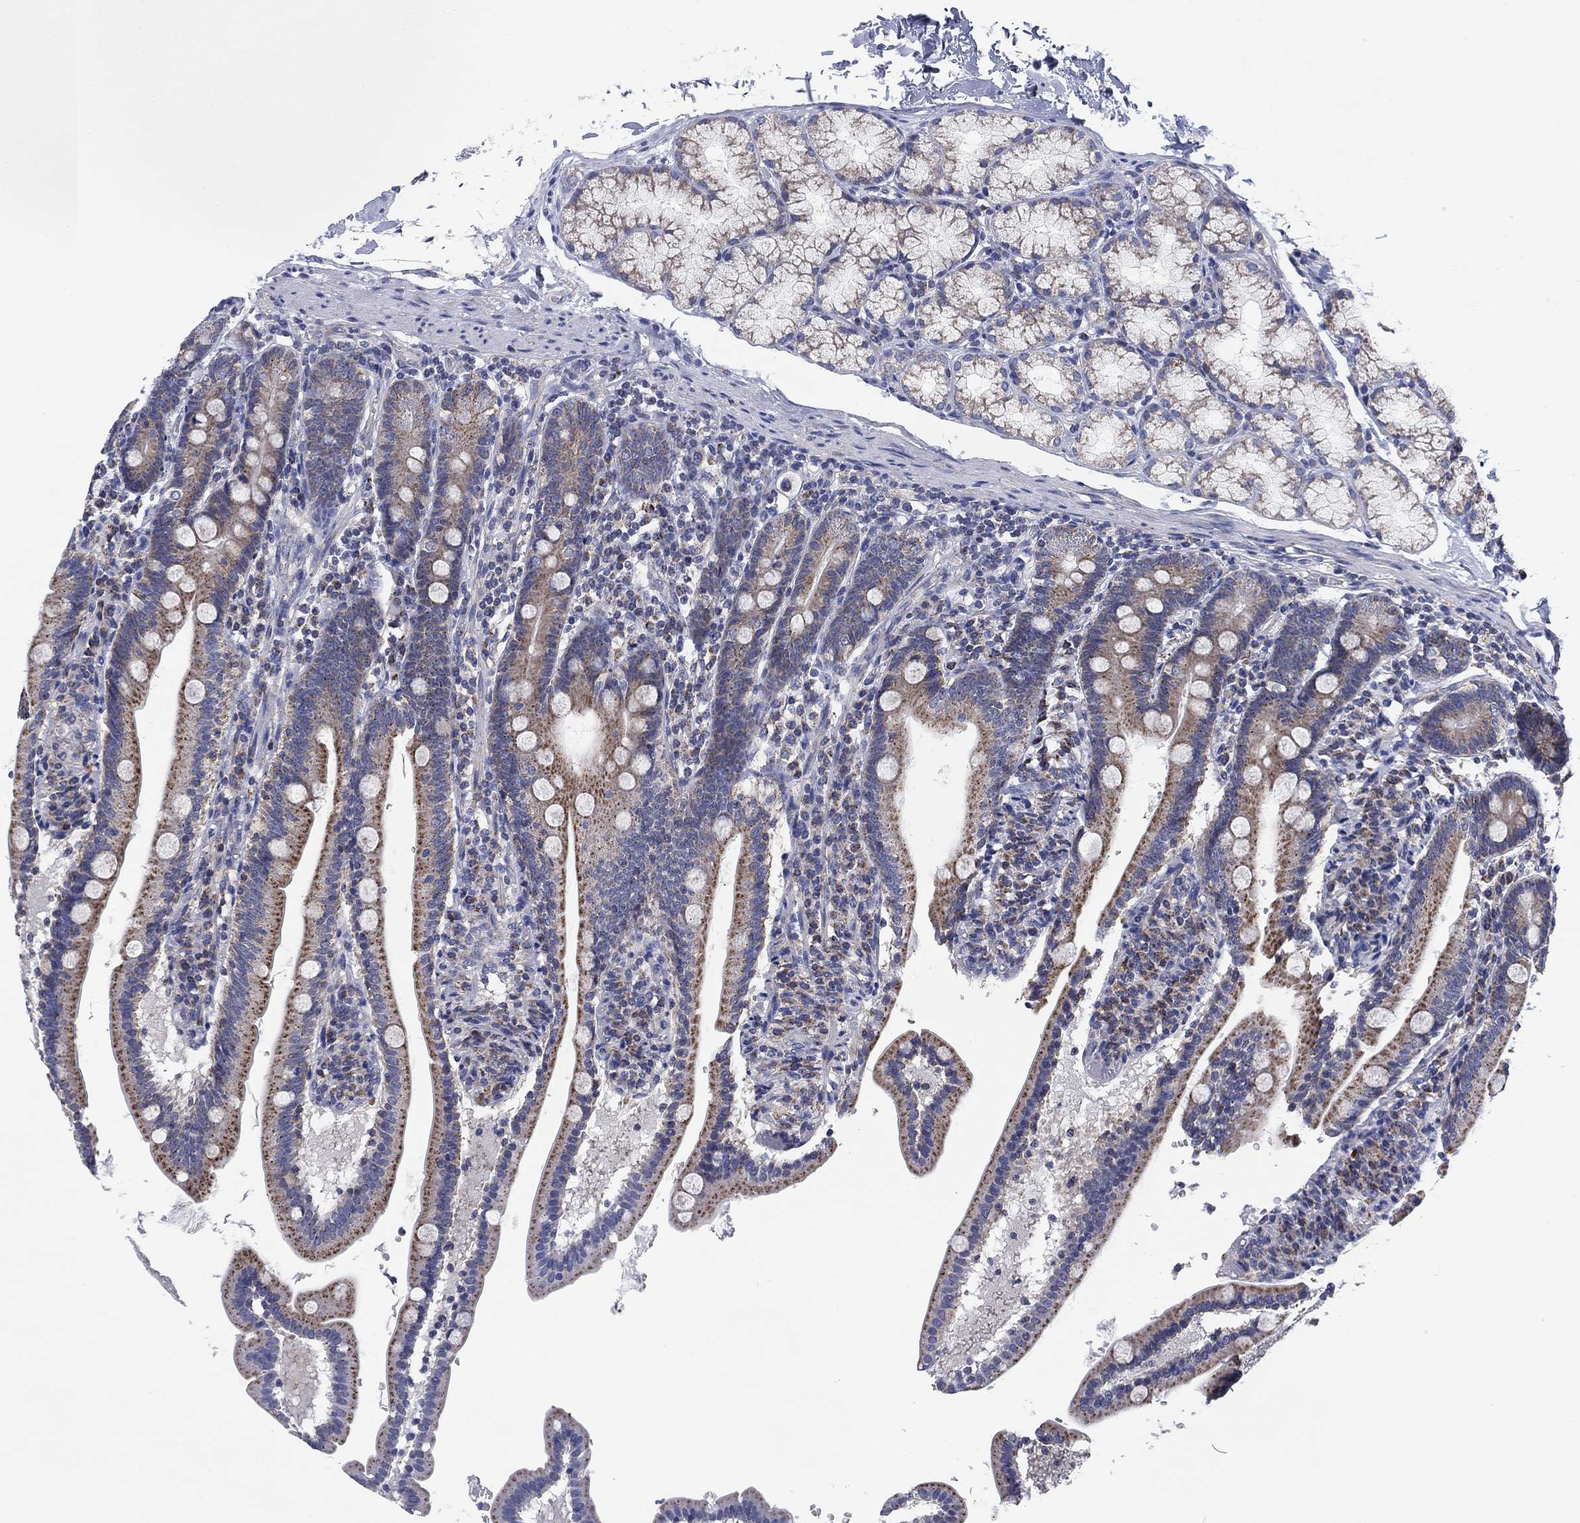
{"staining": {"intensity": "strong", "quantity": "25%-75%", "location": "cytoplasmic/membranous"}, "tissue": "duodenum", "cell_type": "Glandular cells", "image_type": "normal", "snomed": [{"axis": "morphology", "description": "Normal tissue, NOS"}, {"axis": "topography", "description": "Duodenum"}], "caption": "DAB (3,3'-diaminobenzidine) immunohistochemical staining of normal human duodenum displays strong cytoplasmic/membranous protein staining in about 25%-75% of glandular cells. (DAB IHC with brightfield microscopy, high magnification).", "gene": "NACAD", "patient": {"sex": "female", "age": 67}}